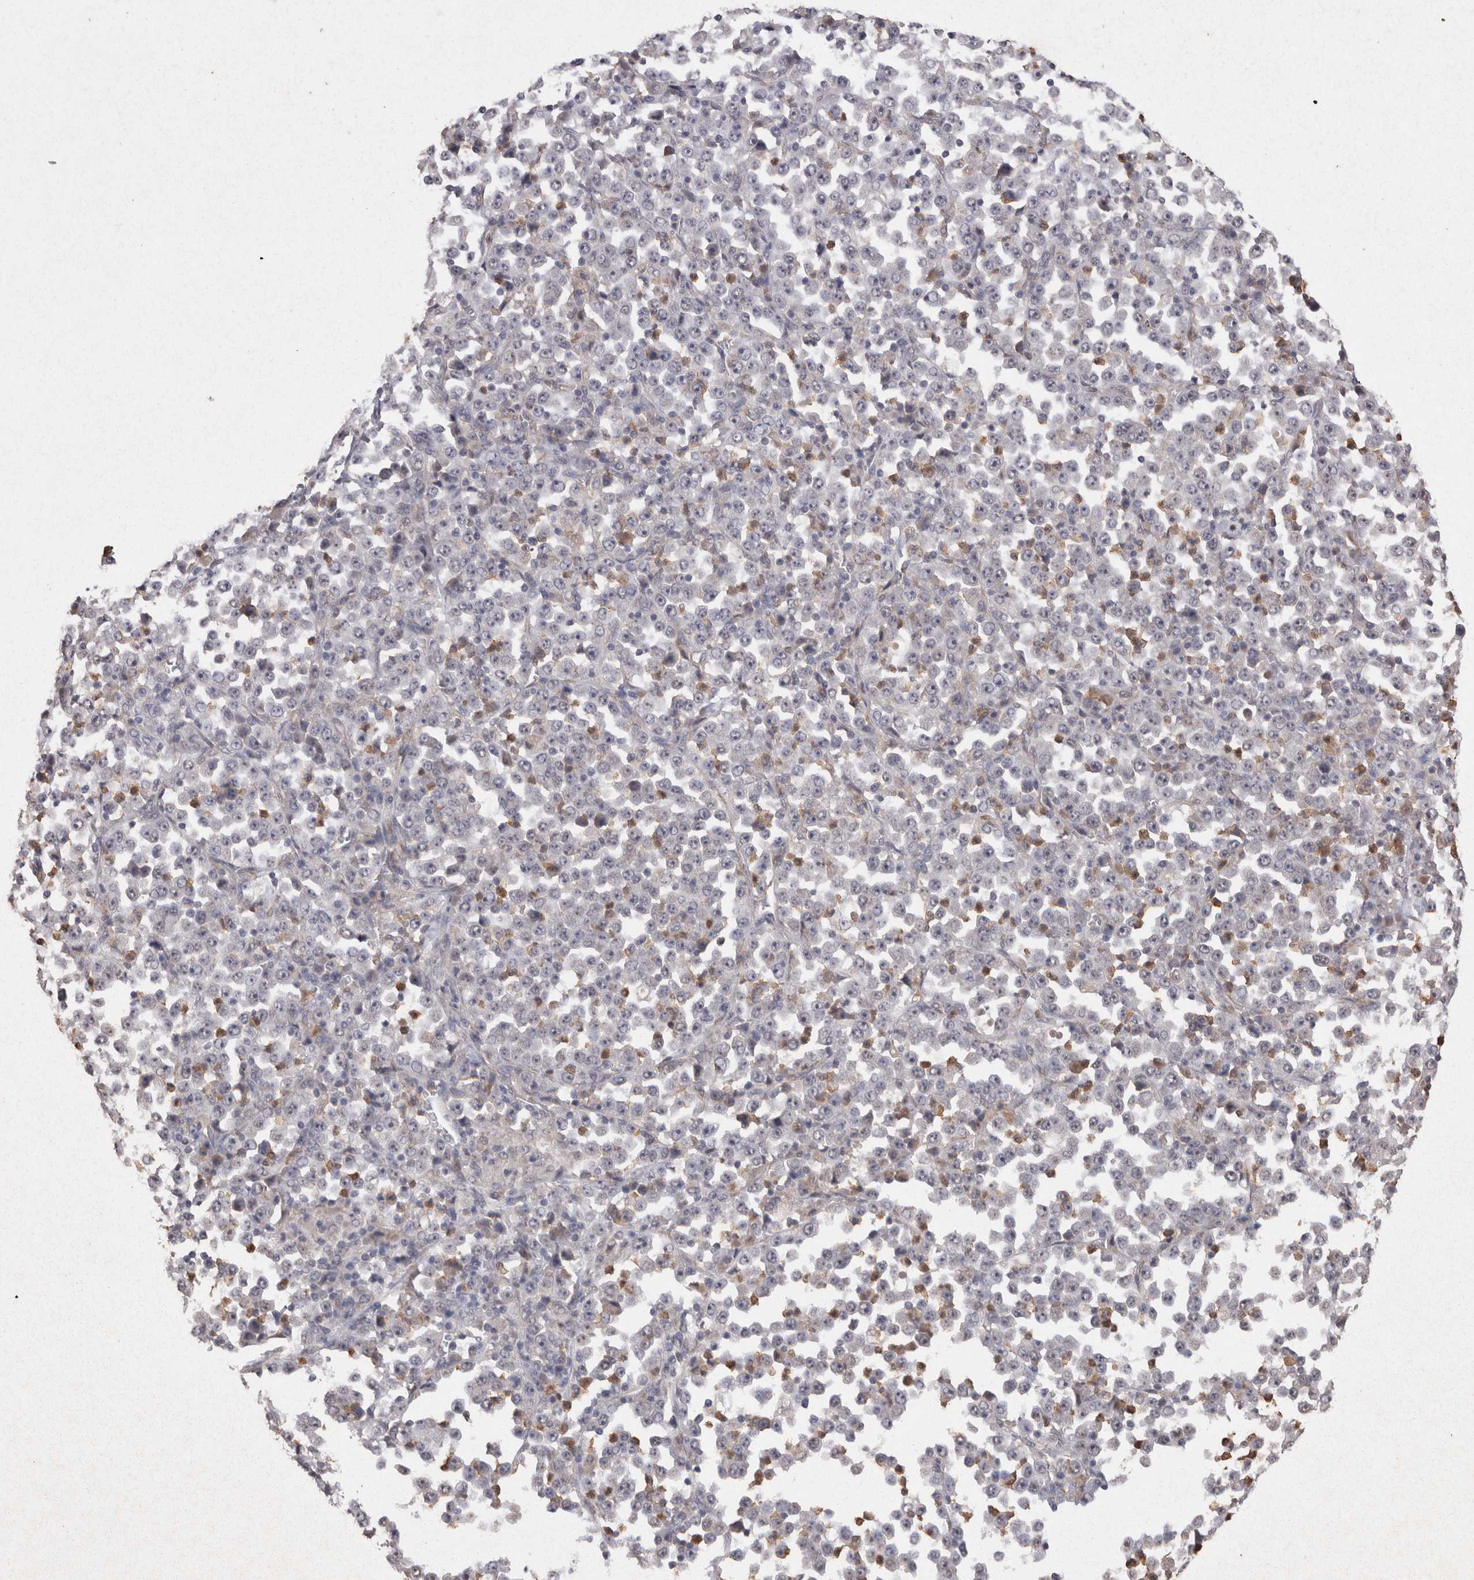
{"staining": {"intensity": "negative", "quantity": "none", "location": "none"}, "tissue": "stomach cancer", "cell_type": "Tumor cells", "image_type": "cancer", "snomed": [{"axis": "morphology", "description": "Normal tissue, NOS"}, {"axis": "morphology", "description": "Adenocarcinoma, NOS"}, {"axis": "topography", "description": "Stomach, upper"}, {"axis": "topography", "description": "Stomach"}], "caption": "The photomicrograph displays no significant expression in tumor cells of adenocarcinoma (stomach).", "gene": "GRK5", "patient": {"sex": "male", "age": 59}}